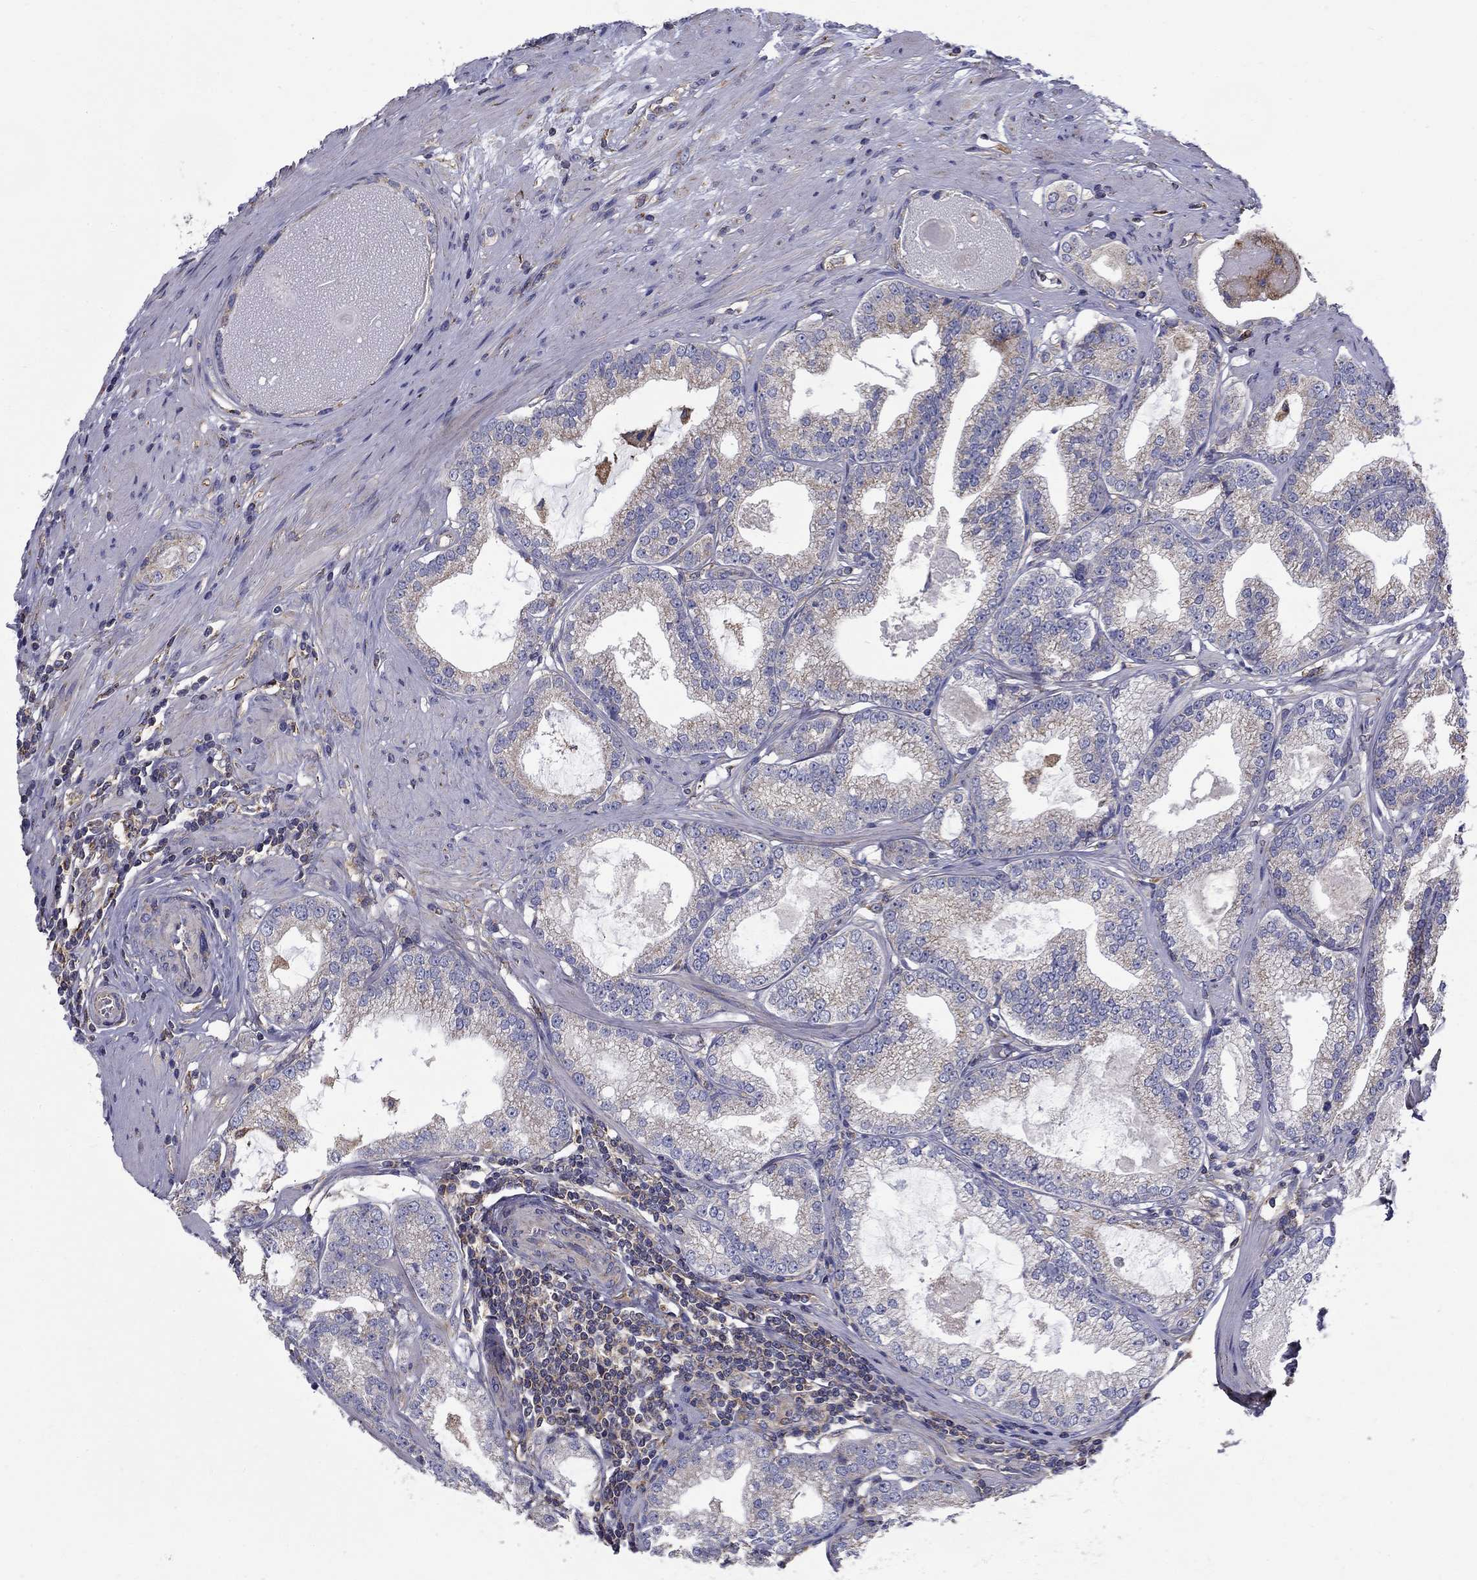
{"staining": {"intensity": "weak", "quantity": "<25%", "location": "cytoplasmic/membranous"}, "tissue": "prostate cancer", "cell_type": "Tumor cells", "image_type": "cancer", "snomed": [{"axis": "morphology", "description": "Adenocarcinoma, High grade"}, {"axis": "topography", "description": "Prostate and seminal vesicle, NOS"}], "caption": "Tumor cells are negative for protein expression in human prostate adenocarcinoma (high-grade). (DAB (3,3'-diaminobenzidine) immunohistochemistry (IHC) visualized using brightfield microscopy, high magnification).", "gene": "NME5", "patient": {"sex": "male", "age": 62}}